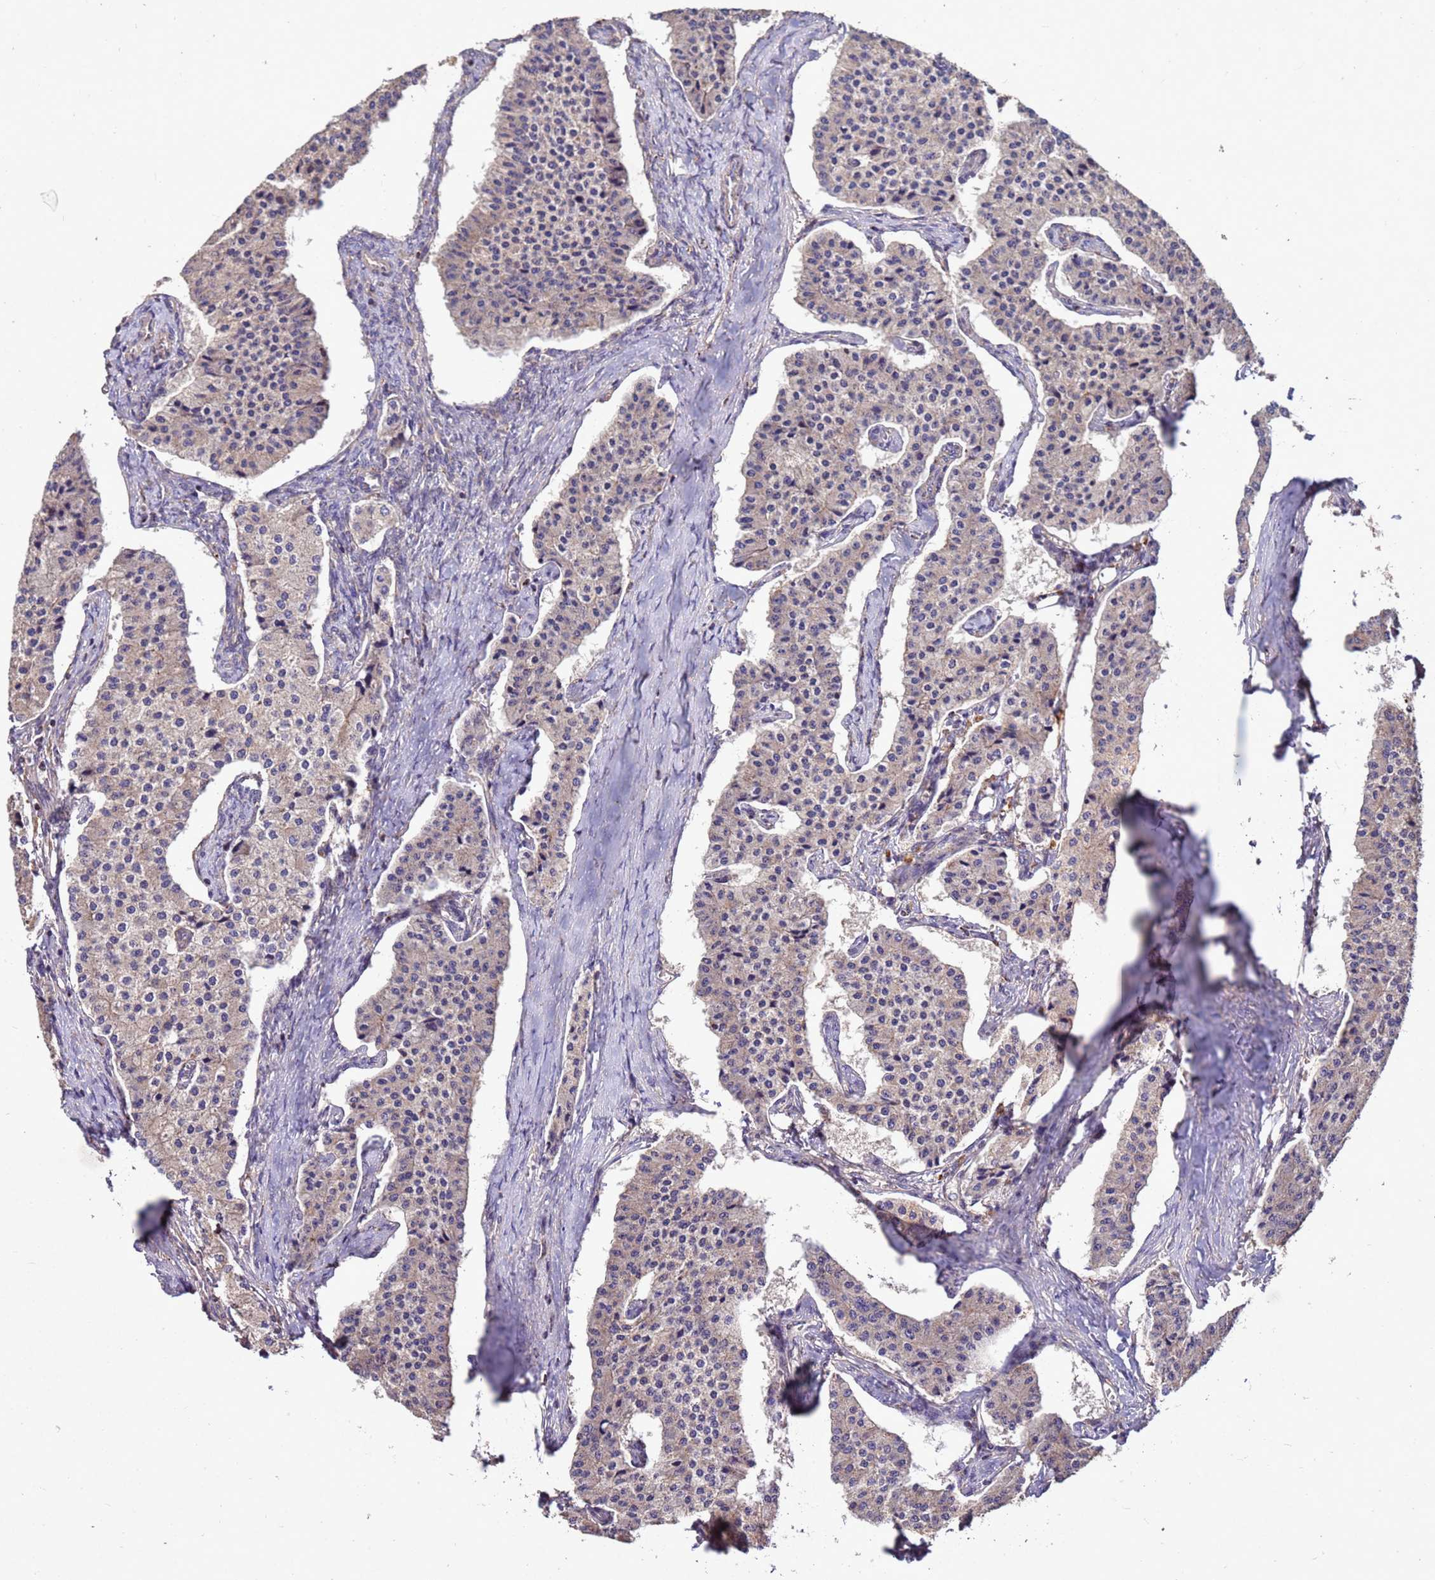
{"staining": {"intensity": "negative", "quantity": "none", "location": "none"}, "tissue": "carcinoid", "cell_type": "Tumor cells", "image_type": "cancer", "snomed": [{"axis": "morphology", "description": "Carcinoid, malignant, NOS"}, {"axis": "topography", "description": "Colon"}], "caption": "Immunohistochemistry photomicrograph of neoplastic tissue: malignant carcinoid stained with DAB (3,3'-diaminobenzidine) reveals no significant protein expression in tumor cells.", "gene": "TOR4A", "patient": {"sex": "female", "age": 52}}